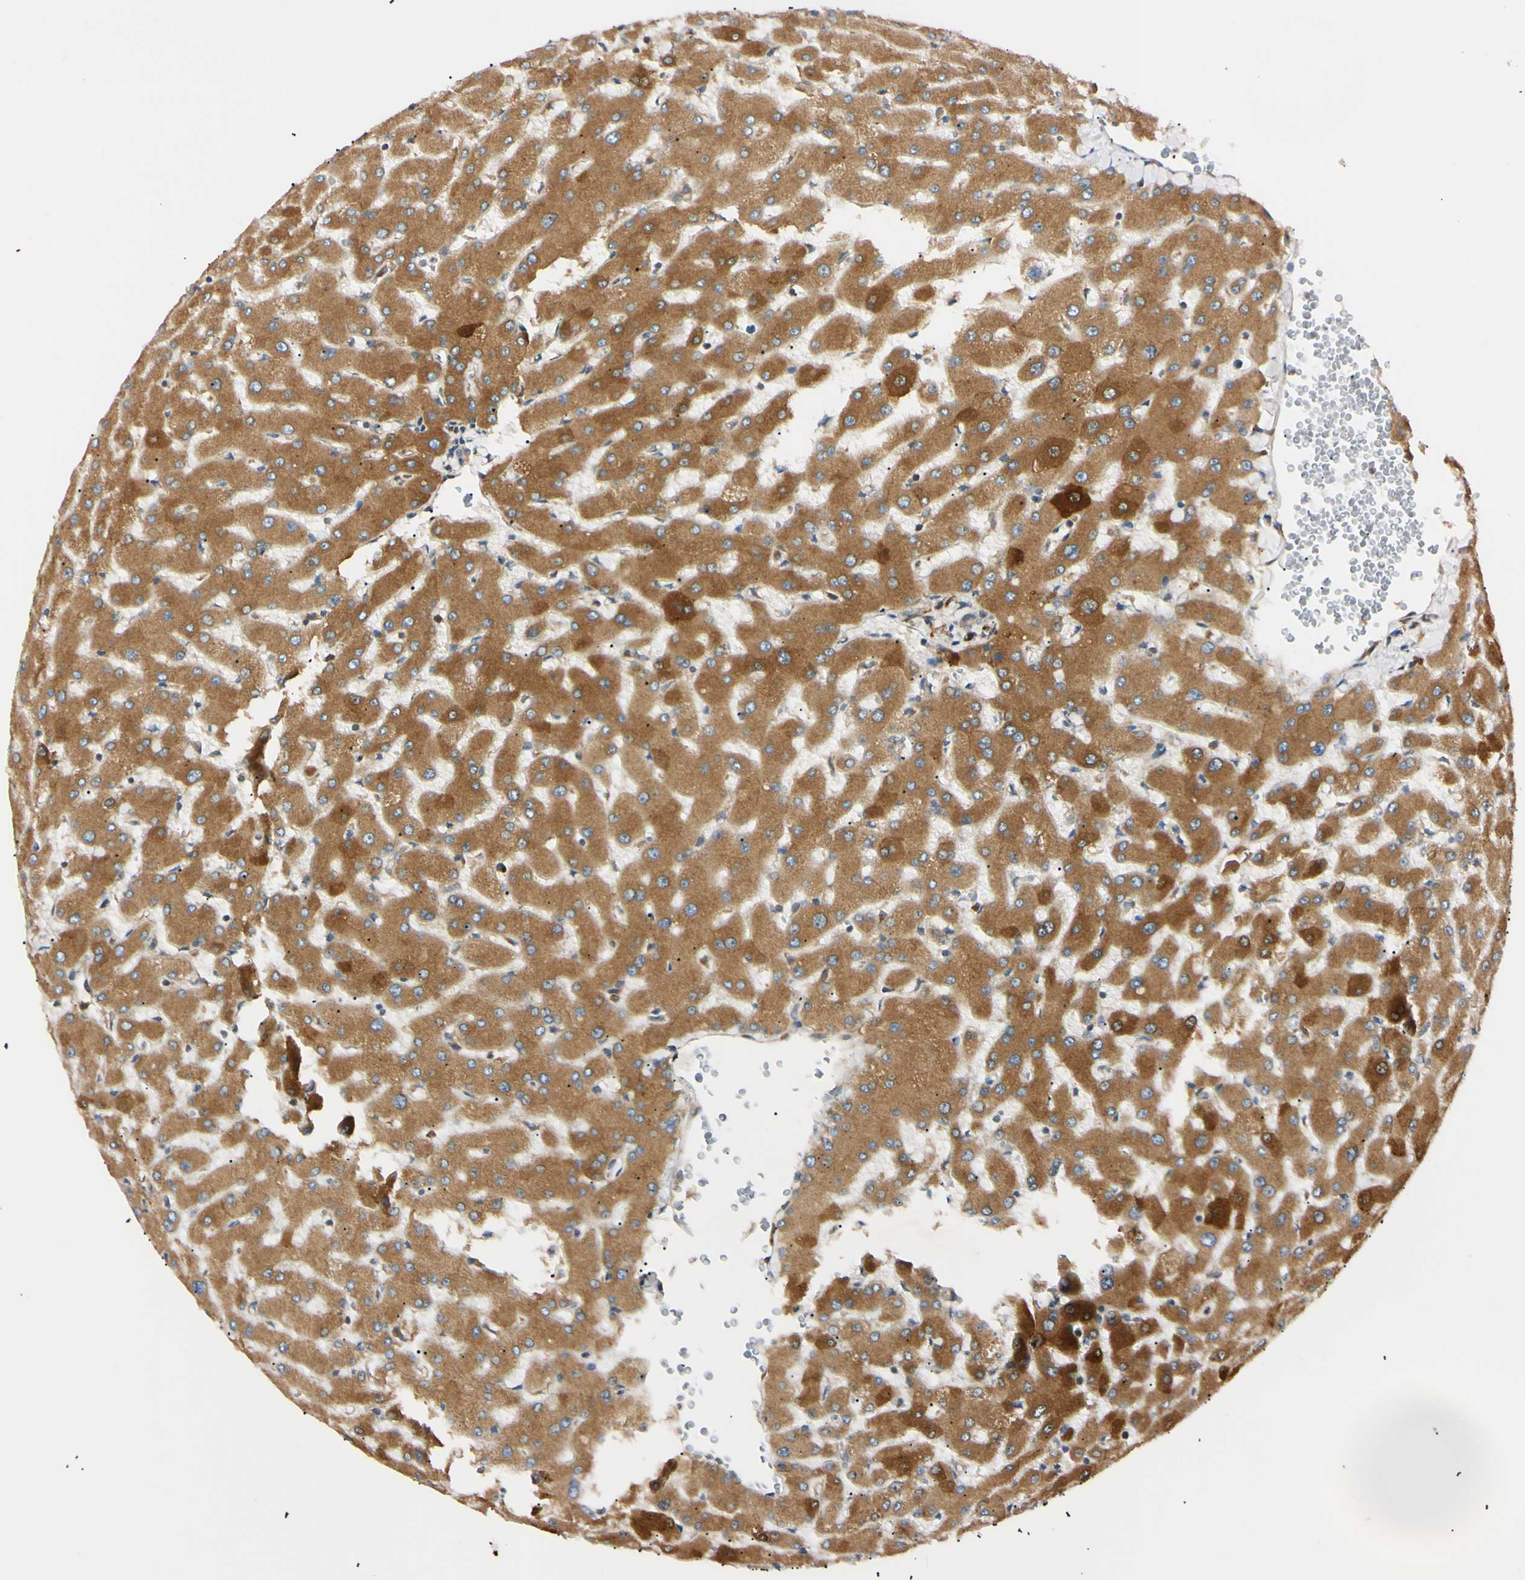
{"staining": {"intensity": "weak", "quantity": "25%-75%", "location": "cytoplasmic/membranous"}, "tissue": "liver", "cell_type": "Cholangiocytes", "image_type": "normal", "snomed": [{"axis": "morphology", "description": "Normal tissue, NOS"}, {"axis": "topography", "description": "Liver"}], "caption": "Cholangiocytes reveal weak cytoplasmic/membranous expression in approximately 25%-75% of cells in normal liver.", "gene": "IER3IP1", "patient": {"sex": "female", "age": 63}}